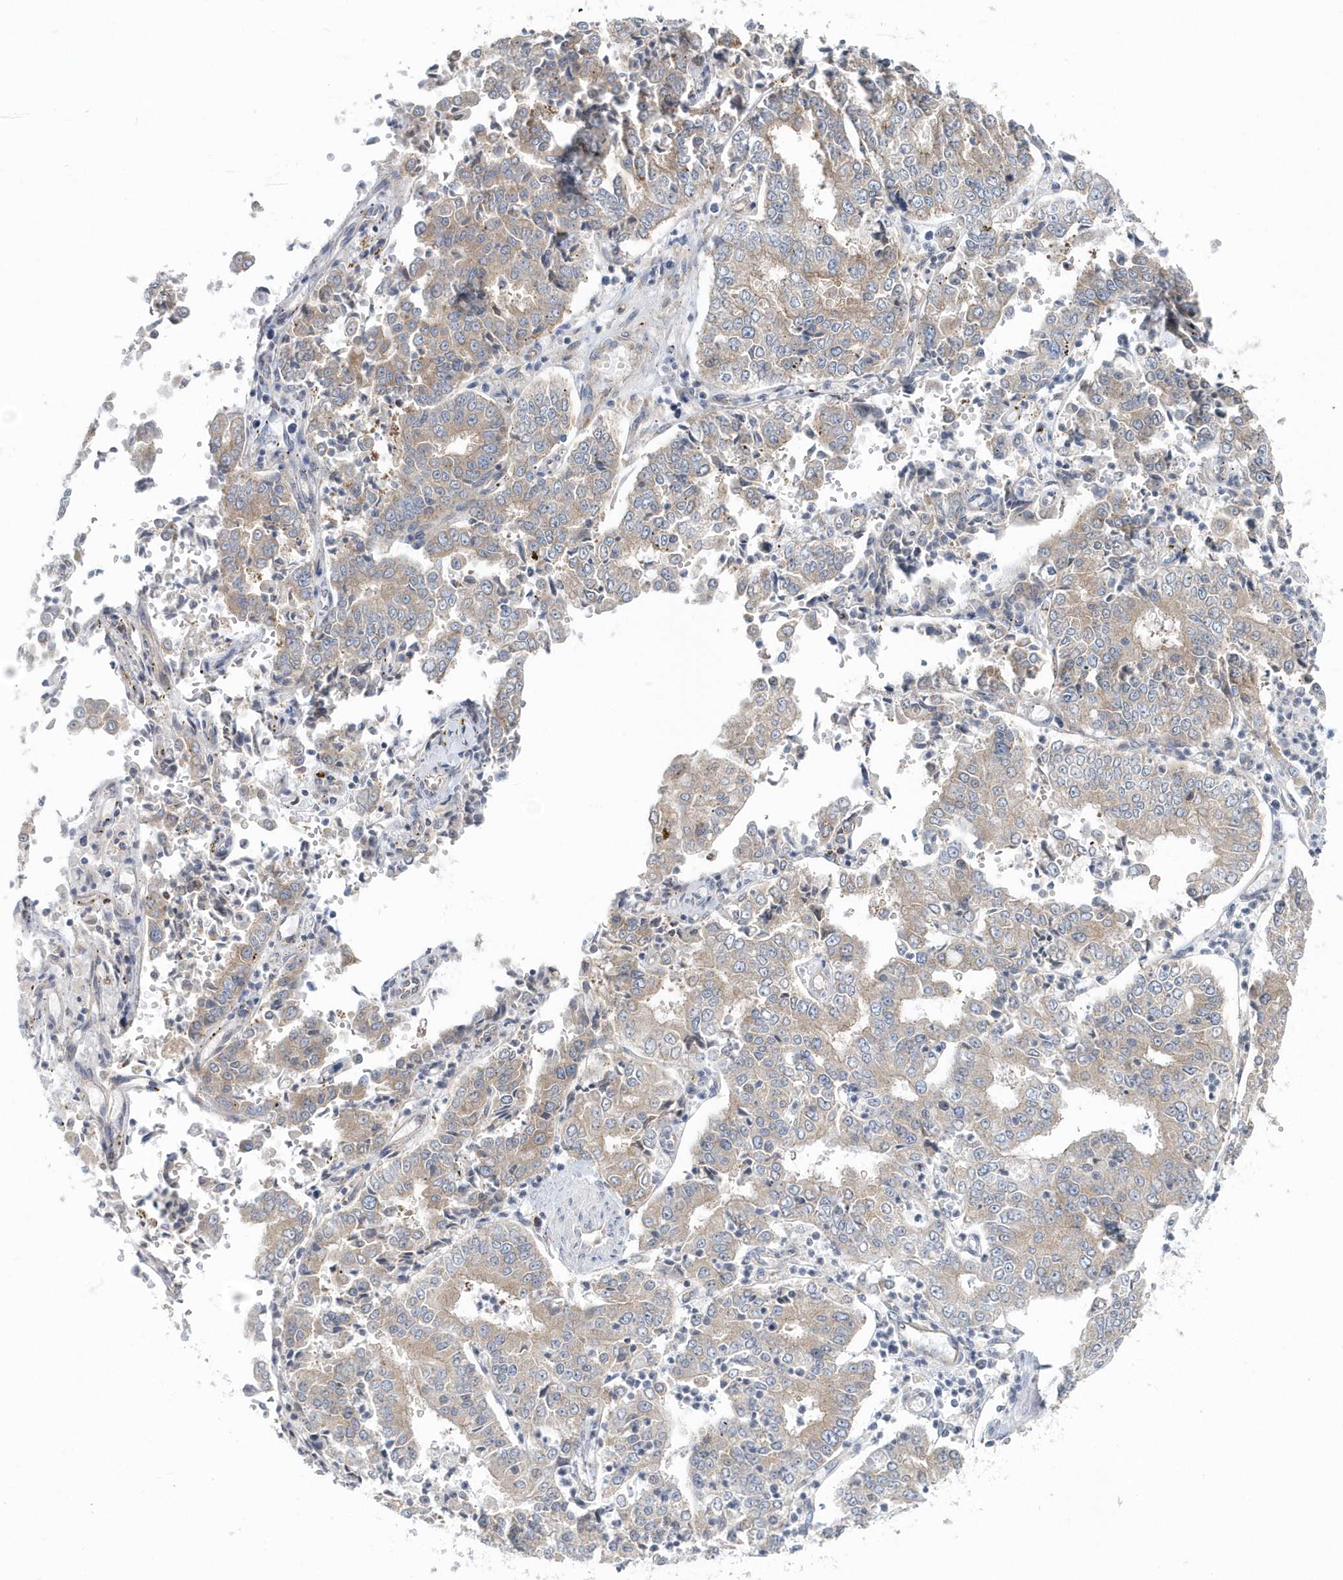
{"staining": {"intensity": "weak", "quantity": ">75%", "location": "cytoplasmic/membranous"}, "tissue": "stomach cancer", "cell_type": "Tumor cells", "image_type": "cancer", "snomed": [{"axis": "morphology", "description": "Adenocarcinoma, NOS"}, {"axis": "topography", "description": "Stomach"}], "caption": "Human adenocarcinoma (stomach) stained with a brown dye reveals weak cytoplasmic/membranous positive staining in about >75% of tumor cells.", "gene": "EIF3C", "patient": {"sex": "male", "age": 76}}